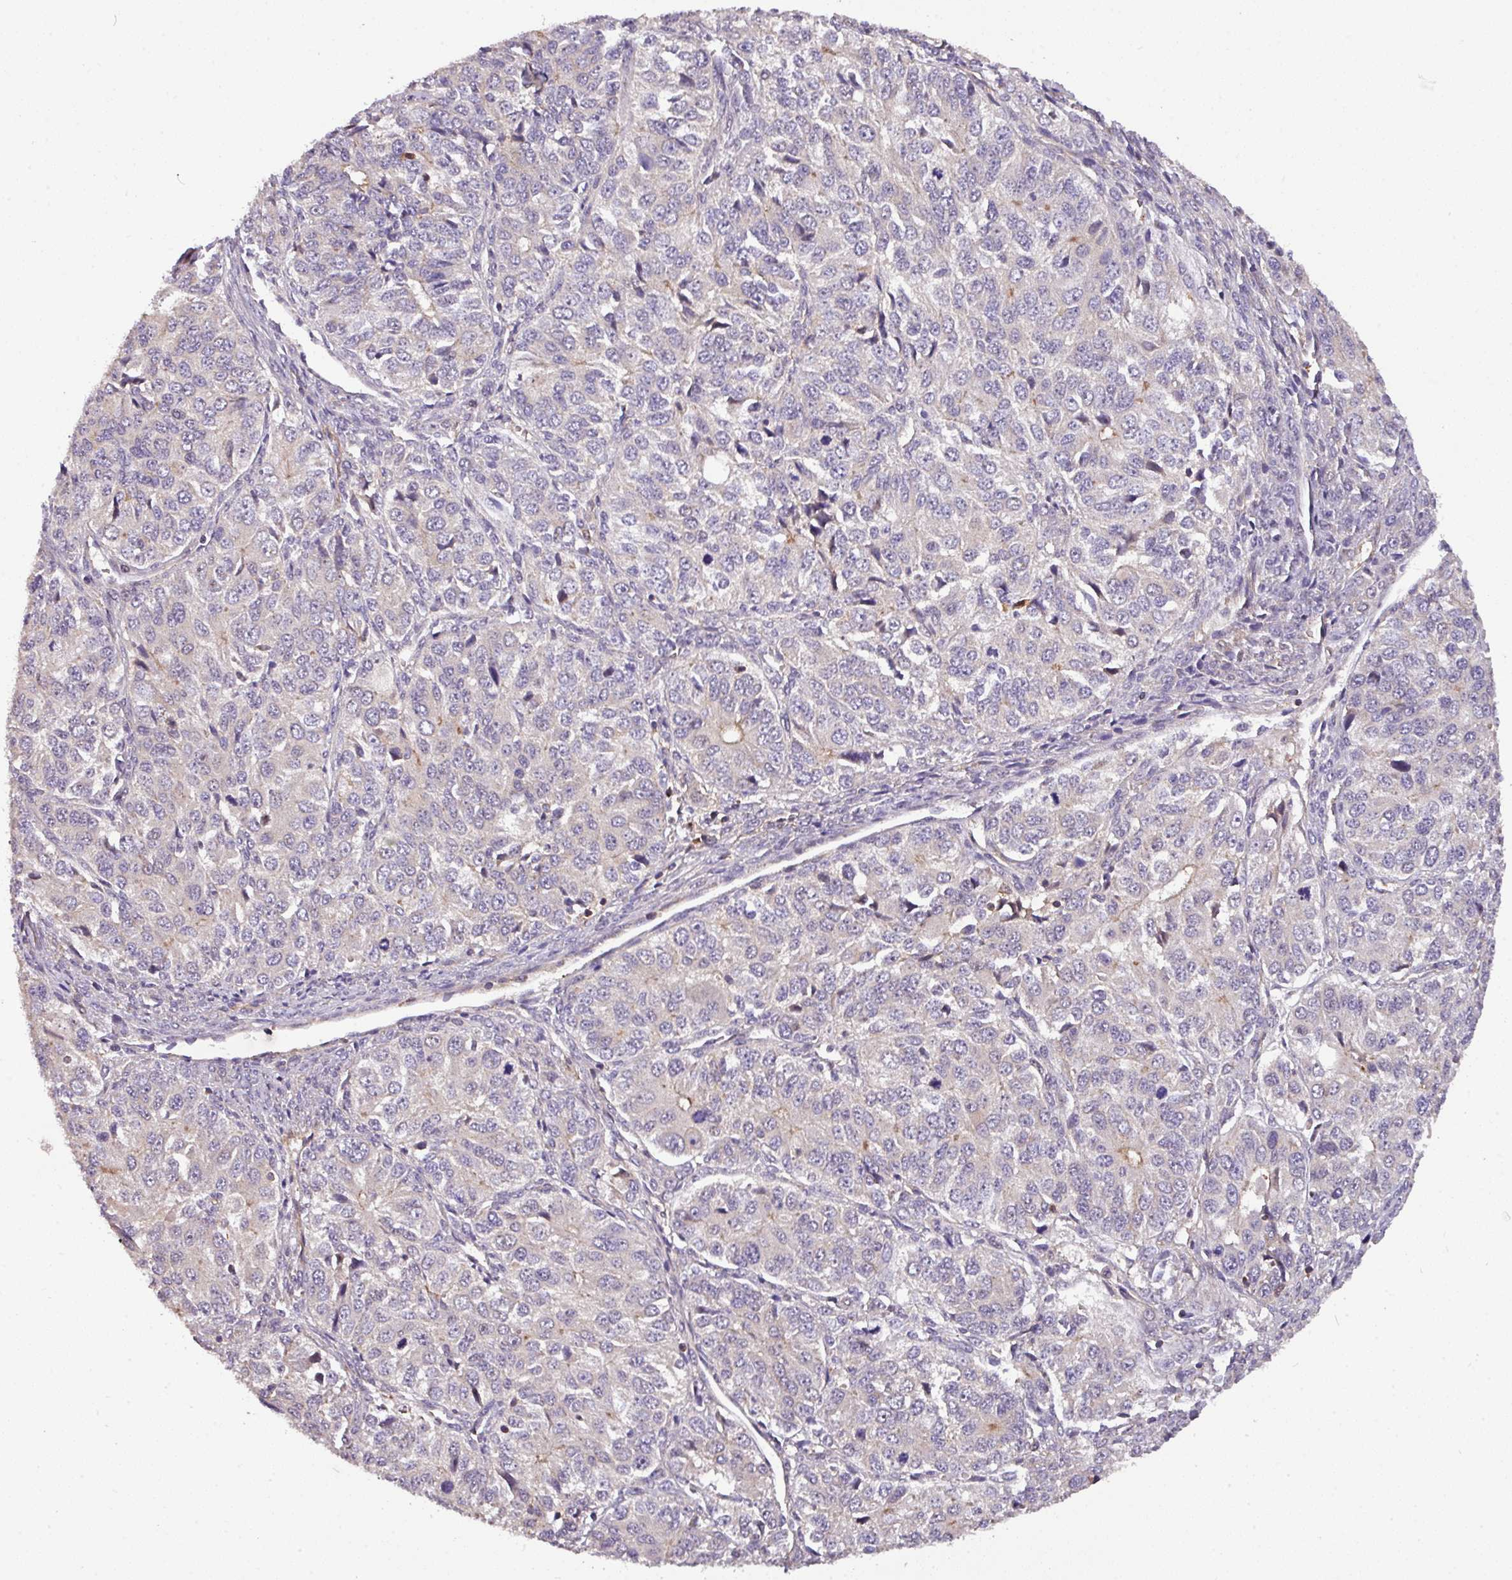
{"staining": {"intensity": "negative", "quantity": "none", "location": "none"}, "tissue": "ovarian cancer", "cell_type": "Tumor cells", "image_type": "cancer", "snomed": [{"axis": "morphology", "description": "Carcinoma, endometroid"}, {"axis": "topography", "description": "Ovary"}], "caption": "The IHC micrograph has no significant staining in tumor cells of ovarian endometroid carcinoma tissue. The staining is performed using DAB brown chromogen with nuclei counter-stained in using hematoxylin.", "gene": "CASS4", "patient": {"sex": "female", "age": 51}}